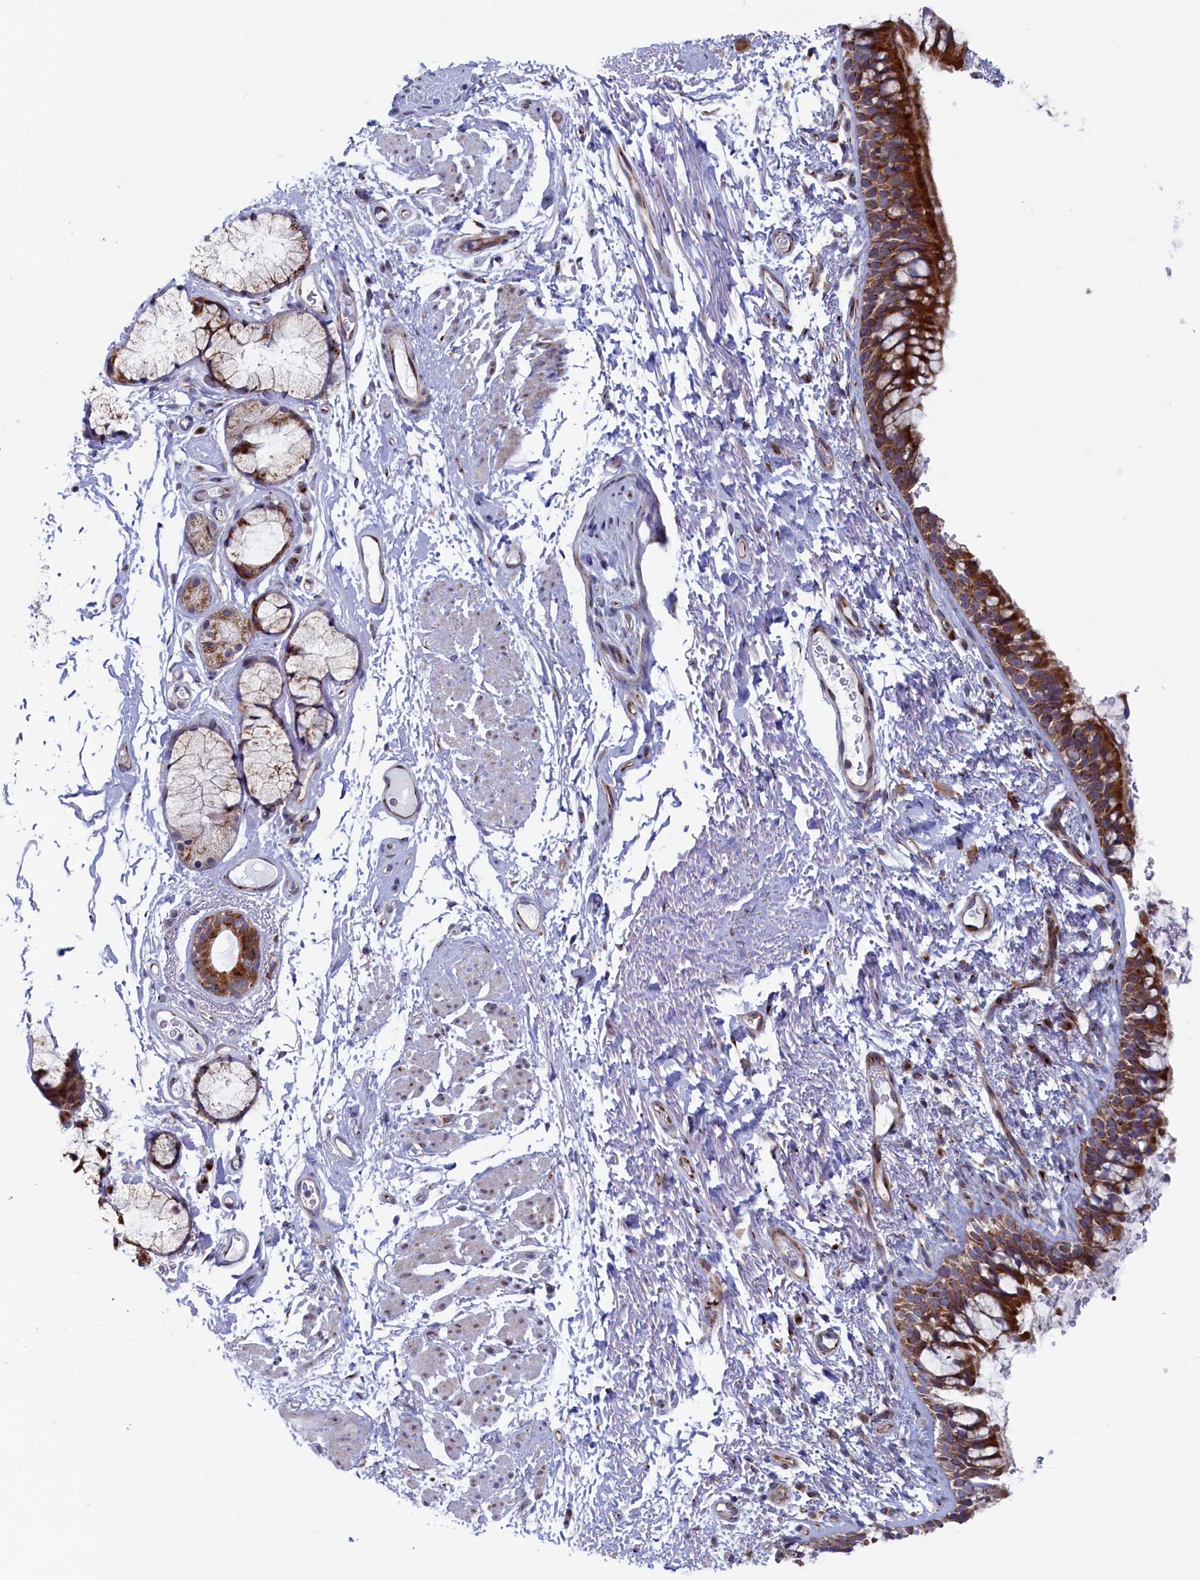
{"staining": {"intensity": "strong", "quantity": ">75%", "location": "cytoplasmic/membranous"}, "tissue": "bronchus", "cell_type": "Respiratory epithelial cells", "image_type": "normal", "snomed": [{"axis": "morphology", "description": "Normal tissue, NOS"}, {"axis": "topography", "description": "Cartilage tissue"}, {"axis": "topography", "description": "Bronchus"}], "caption": "Immunohistochemical staining of benign bronchus demonstrates strong cytoplasmic/membranous protein staining in approximately >75% of respiratory epithelial cells. The protein of interest is shown in brown color, while the nuclei are stained blue.", "gene": "MTFMT", "patient": {"sex": "female", "age": 73}}